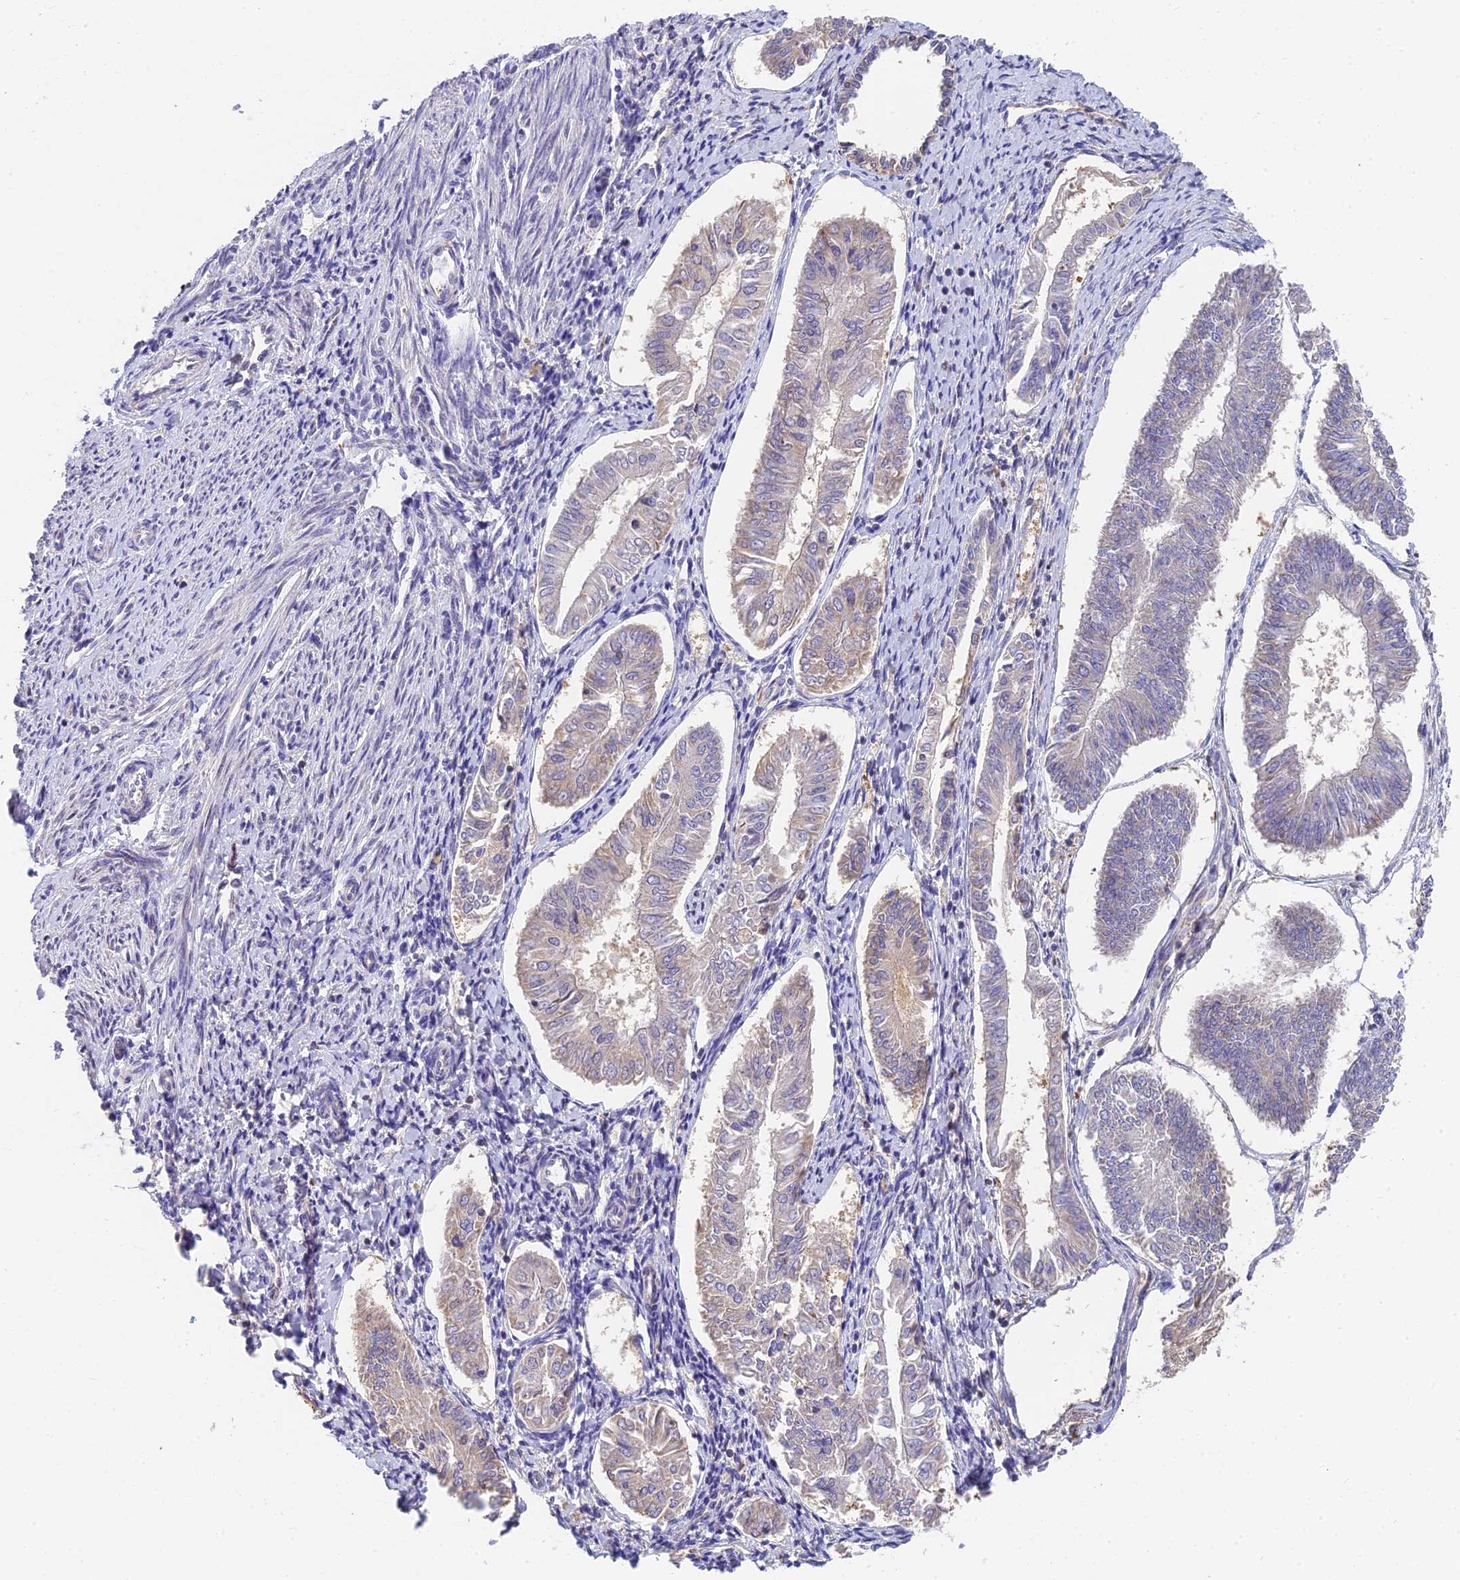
{"staining": {"intensity": "negative", "quantity": "none", "location": "none"}, "tissue": "endometrial cancer", "cell_type": "Tumor cells", "image_type": "cancer", "snomed": [{"axis": "morphology", "description": "Adenocarcinoma, NOS"}, {"axis": "topography", "description": "Endometrium"}], "caption": "Protein analysis of endometrial adenocarcinoma reveals no significant expression in tumor cells.", "gene": "IPO5", "patient": {"sex": "female", "age": 58}}